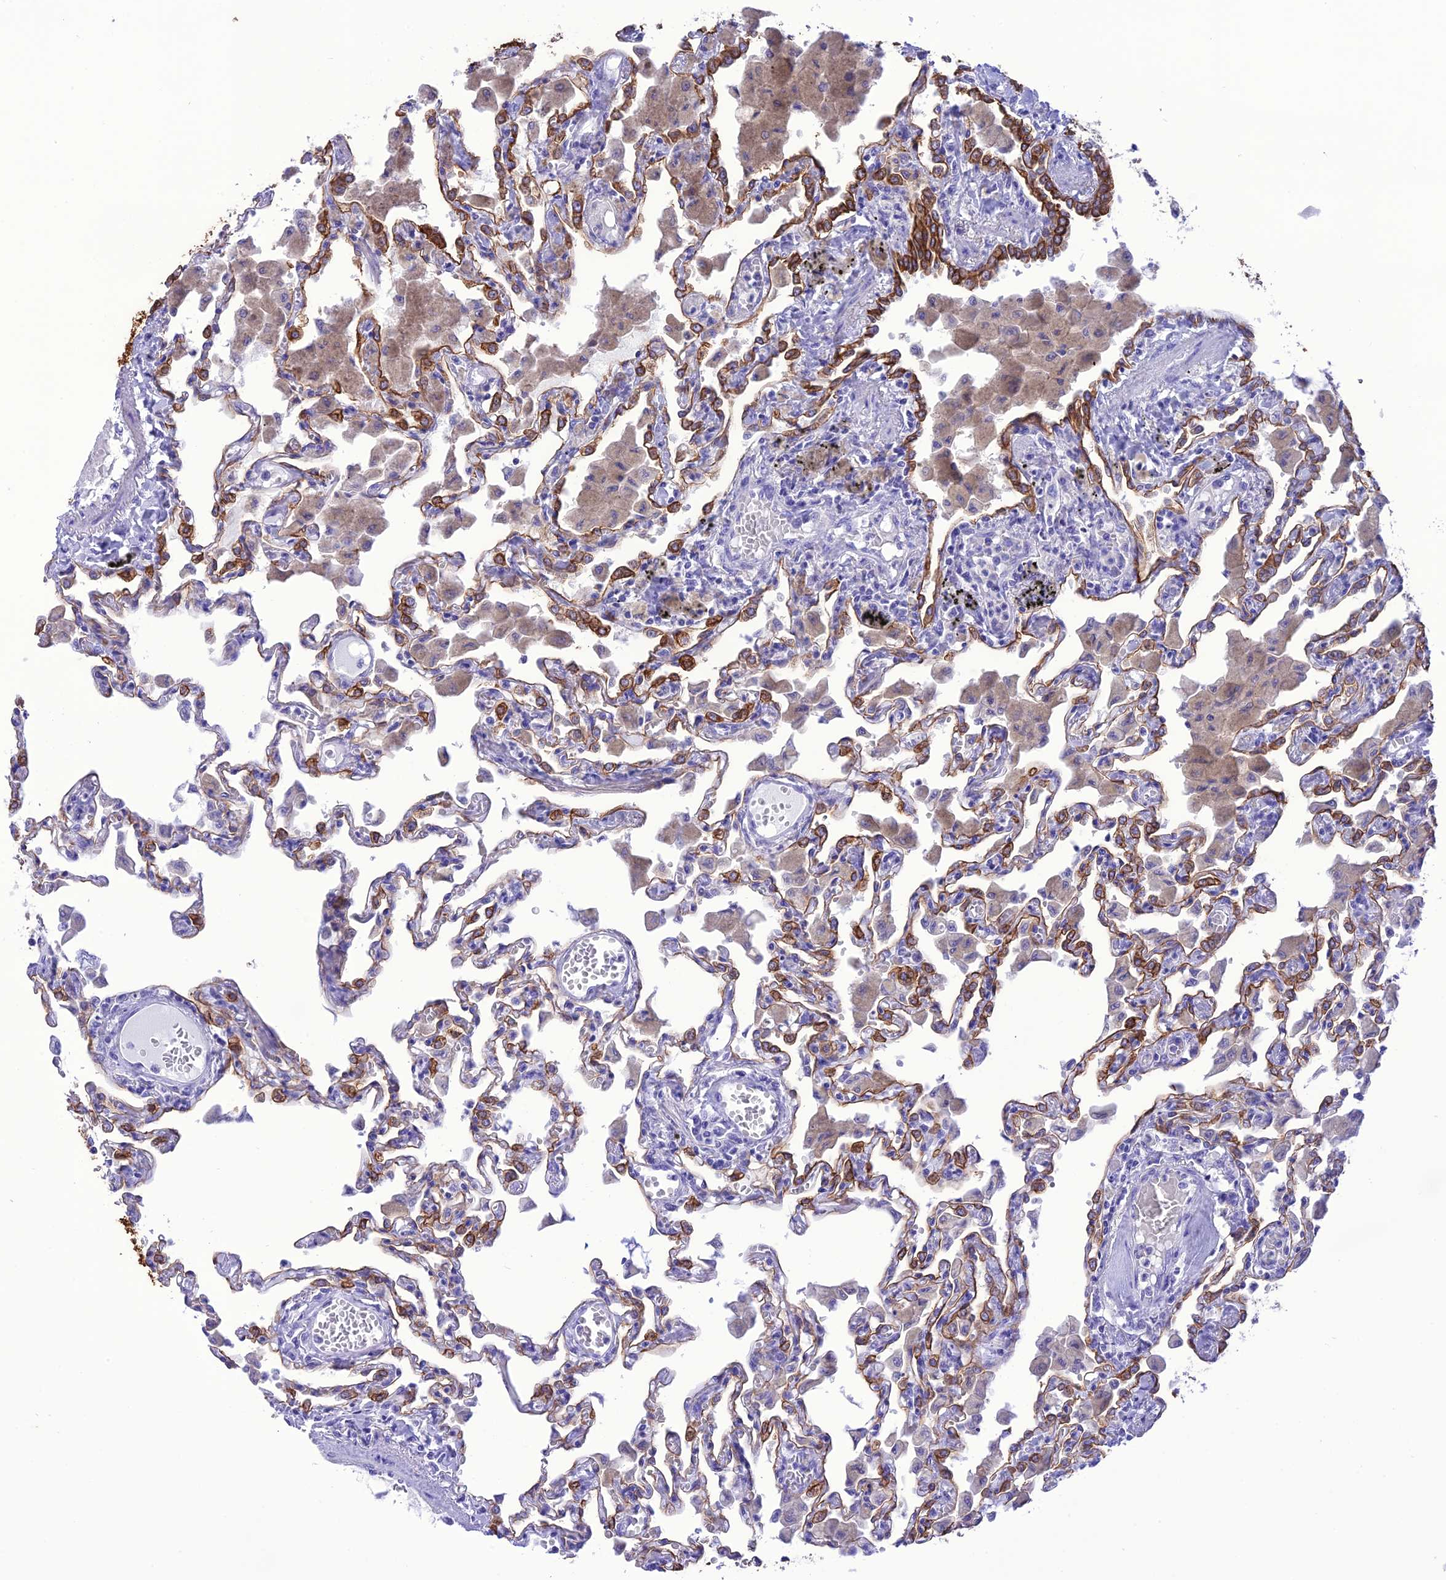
{"staining": {"intensity": "moderate", "quantity": "25%-75%", "location": "cytoplasmic/membranous"}, "tissue": "lung", "cell_type": "Alveolar cells", "image_type": "normal", "snomed": [{"axis": "morphology", "description": "Normal tissue, NOS"}, {"axis": "topography", "description": "Bronchus"}, {"axis": "topography", "description": "Lung"}], "caption": "Immunohistochemistry (IHC) (DAB) staining of normal human lung reveals moderate cytoplasmic/membranous protein positivity in approximately 25%-75% of alveolar cells. (DAB = brown stain, brightfield microscopy at high magnification).", "gene": "VPS52", "patient": {"sex": "female", "age": 49}}